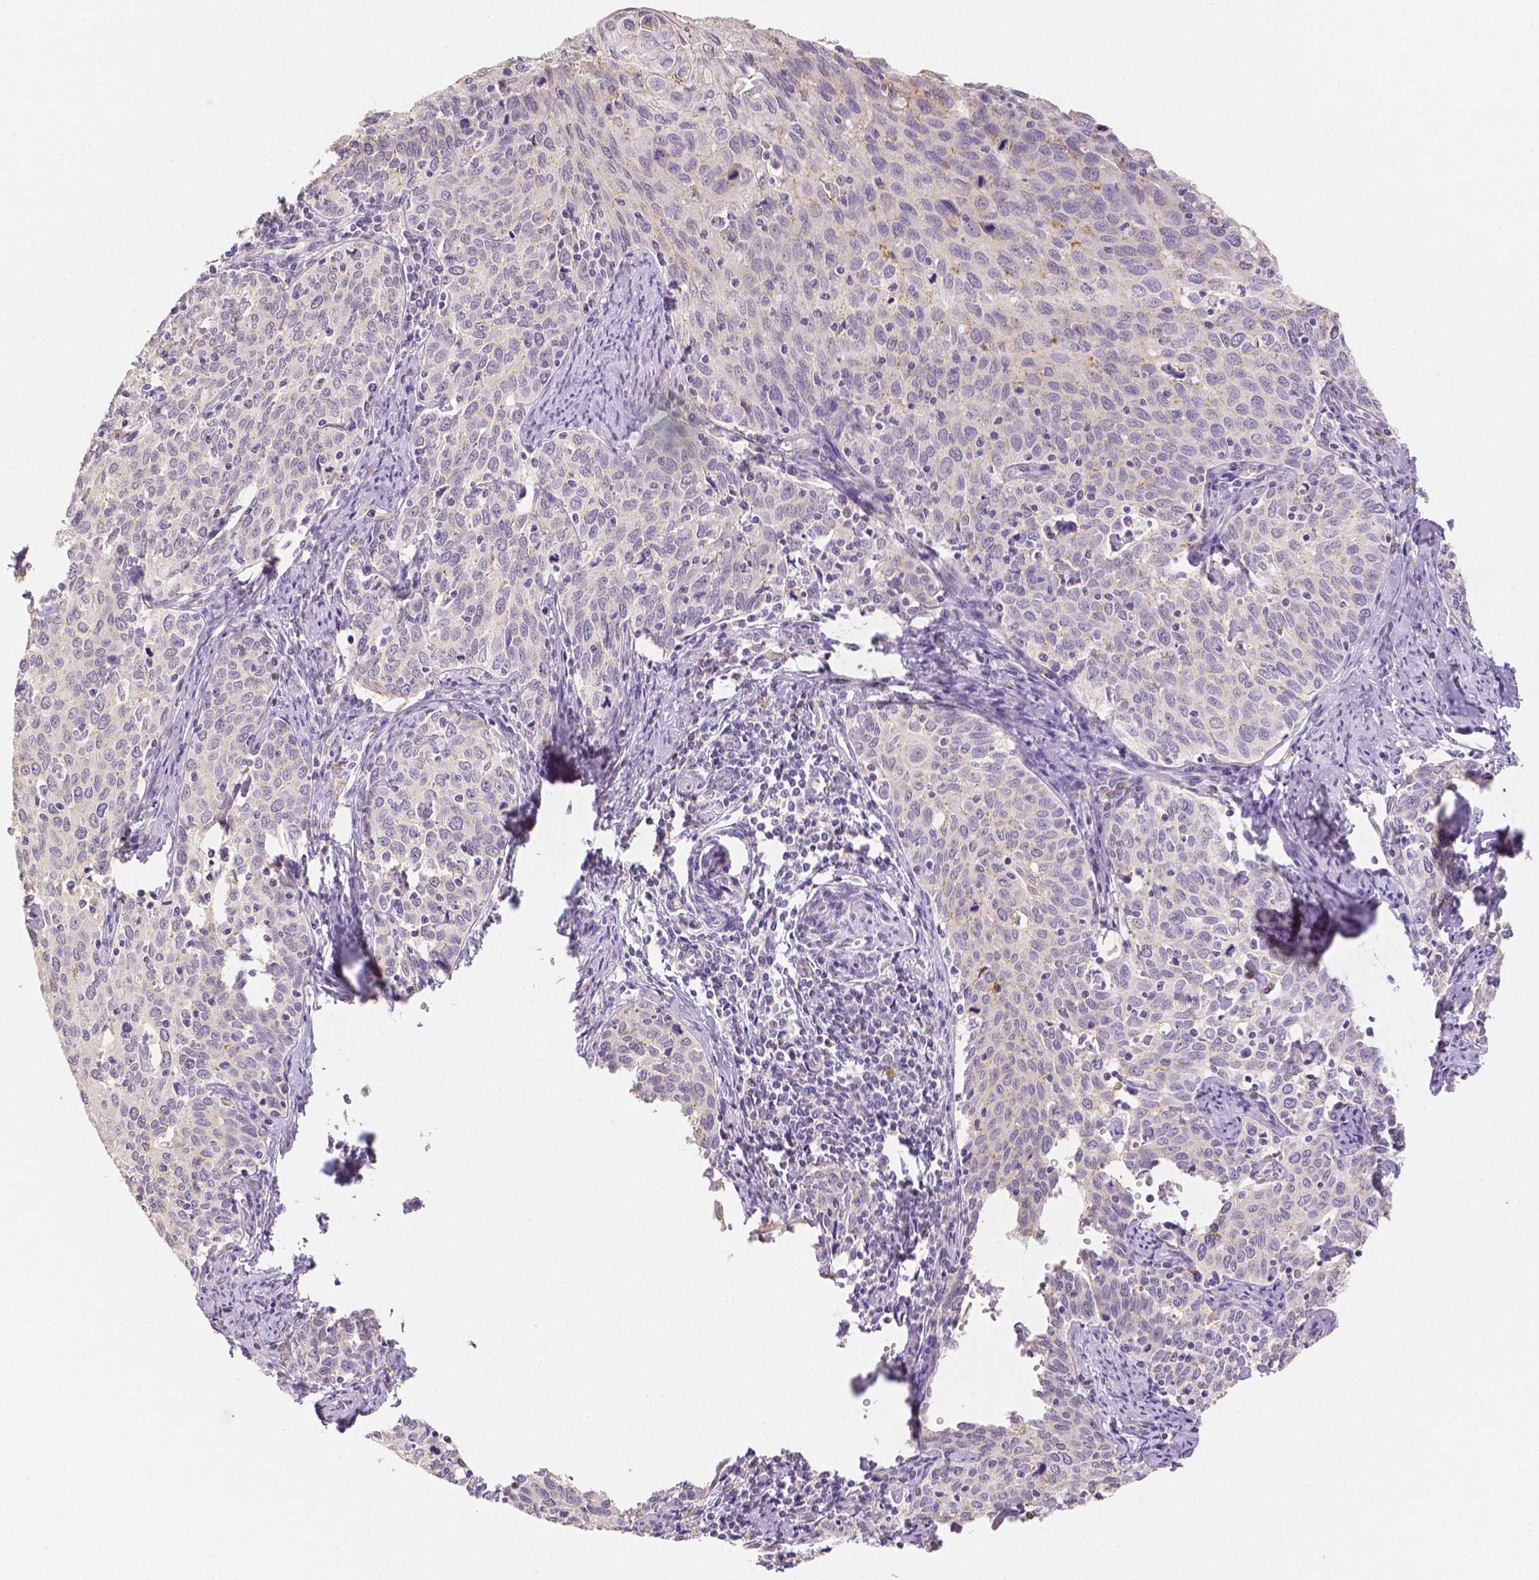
{"staining": {"intensity": "negative", "quantity": "none", "location": "none"}, "tissue": "cervical cancer", "cell_type": "Tumor cells", "image_type": "cancer", "snomed": [{"axis": "morphology", "description": "Squamous cell carcinoma, NOS"}, {"axis": "topography", "description": "Cervix"}], "caption": "This is an IHC photomicrograph of human cervical squamous cell carcinoma. There is no expression in tumor cells.", "gene": "OCLN", "patient": {"sex": "female", "age": 62}}